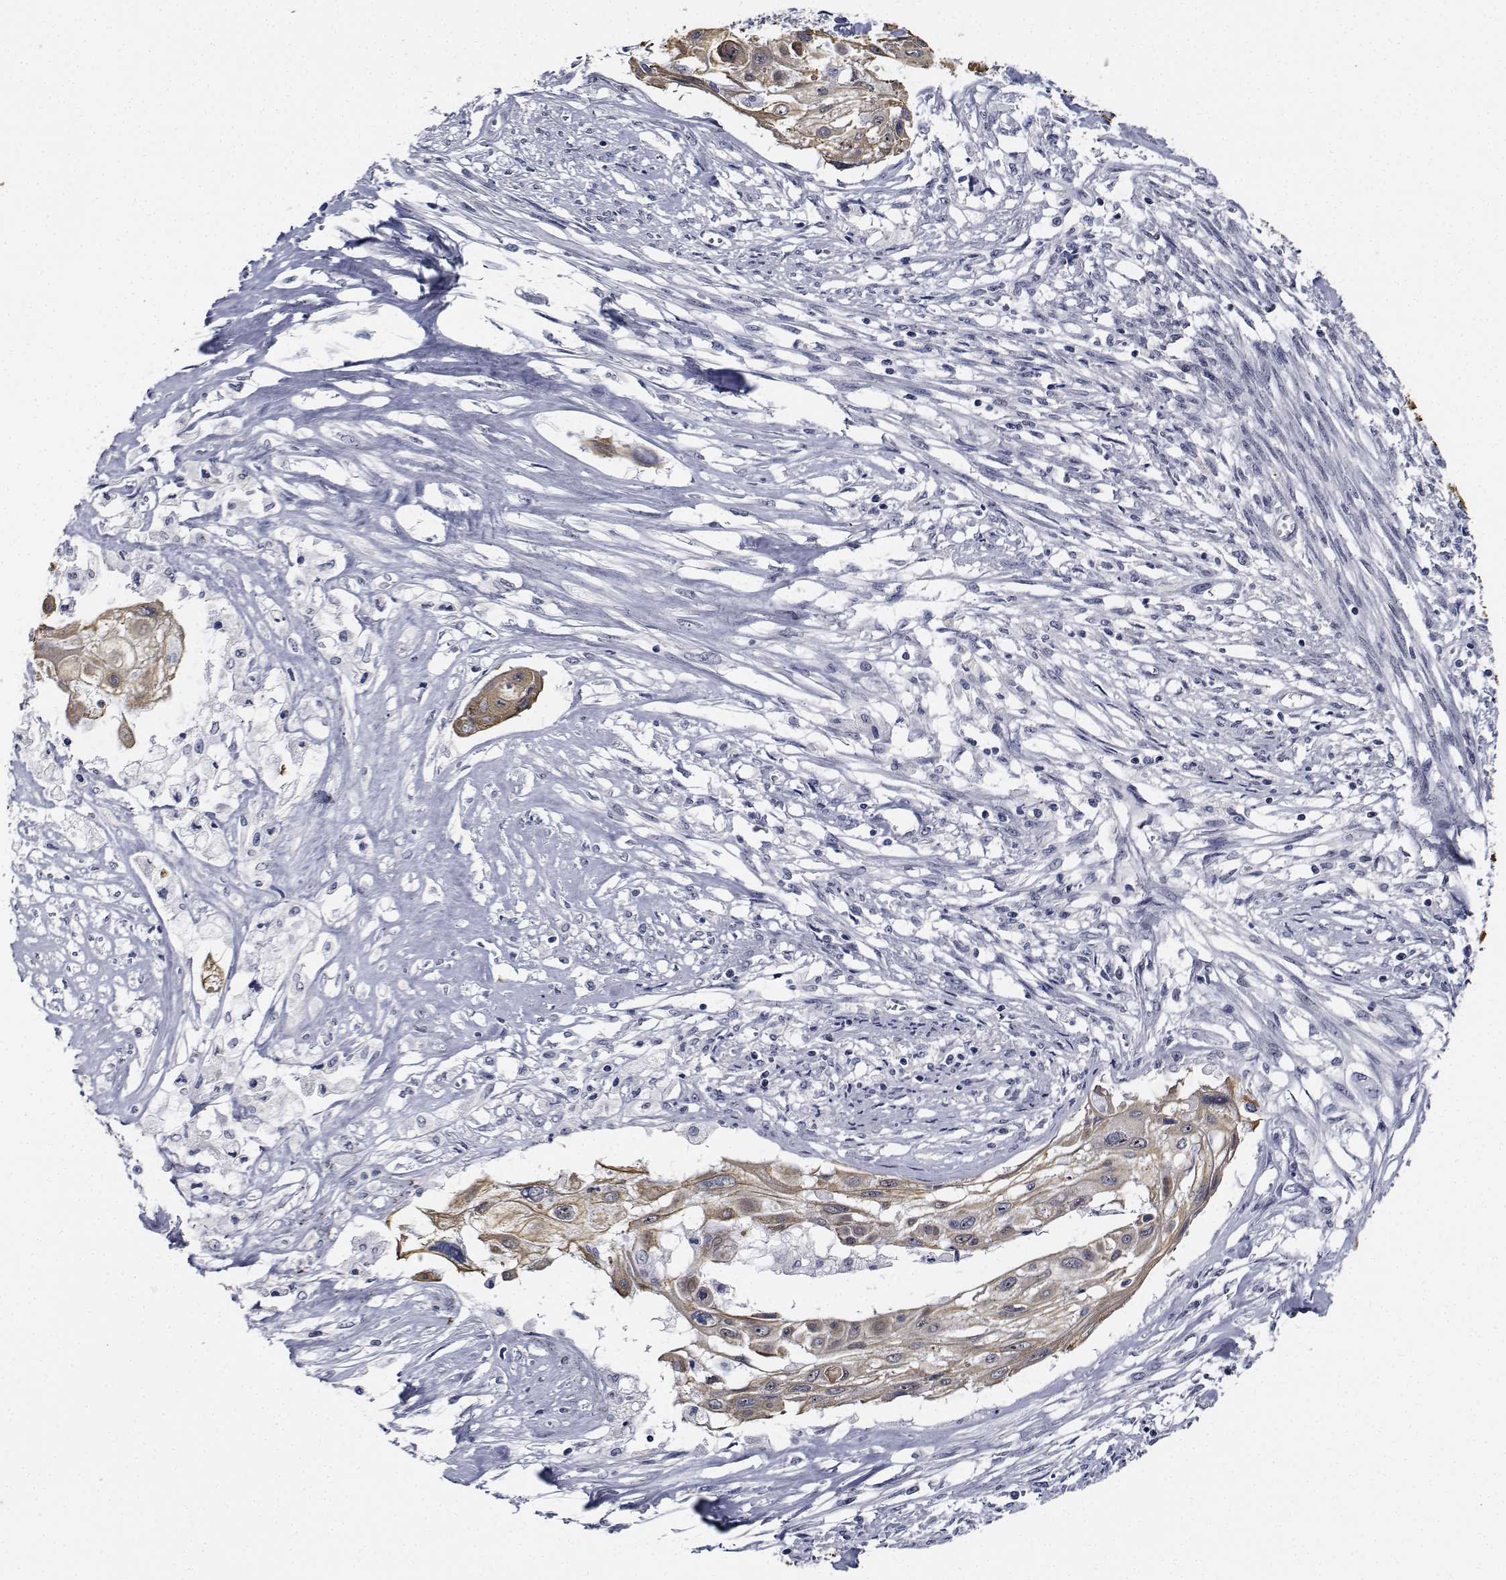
{"staining": {"intensity": "weak", "quantity": ">75%", "location": "cytoplasmic/membranous"}, "tissue": "cervical cancer", "cell_type": "Tumor cells", "image_type": "cancer", "snomed": [{"axis": "morphology", "description": "Squamous cell carcinoma, NOS"}, {"axis": "topography", "description": "Cervix"}], "caption": "DAB (3,3'-diaminobenzidine) immunohistochemical staining of human cervical squamous cell carcinoma displays weak cytoplasmic/membranous protein expression in about >75% of tumor cells. Immunohistochemistry stains the protein in brown and the nuclei are stained blue.", "gene": "NVL", "patient": {"sex": "female", "age": 49}}